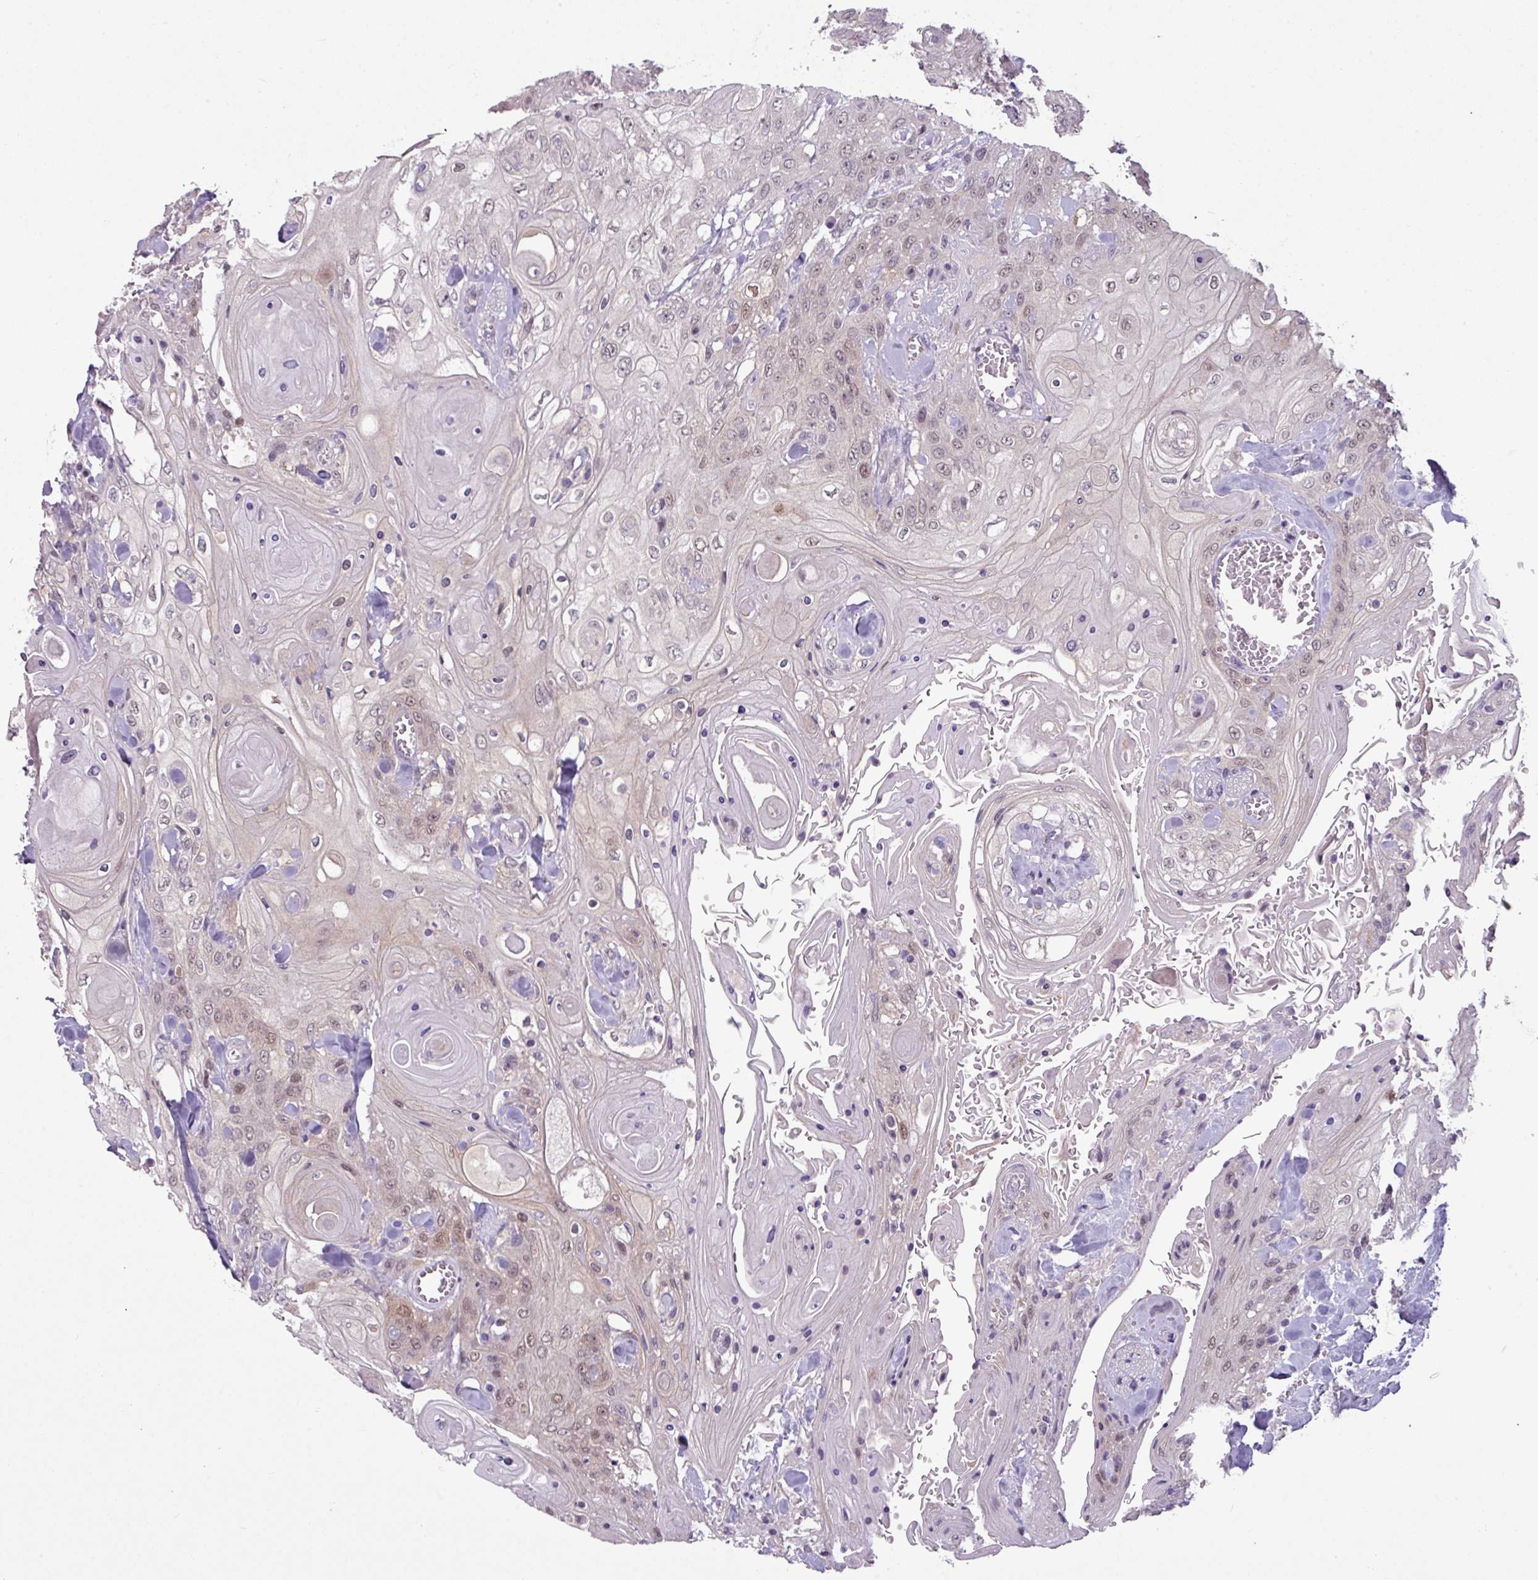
{"staining": {"intensity": "weak", "quantity": "25%-75%", "location": "nuclear"}, "tissue": "head and neck cancer", "cell_type": "Tumor cells", "image_type": "cancer", "snomed": [{"axis": "morphology", "description": "Squamous cell carcinoma, NOS"}, {"axis": "topography", "description": "Head-Neck"}], "caption": "Head and neck cancer (squamous cell carcinoma) was stained to show a protein in brown. There is low levels of weak nuclear staining in approximately 25%-75% of tumor cells.", "gene": "TTLL12", "patient": {"sex": "female", "age": 43}}